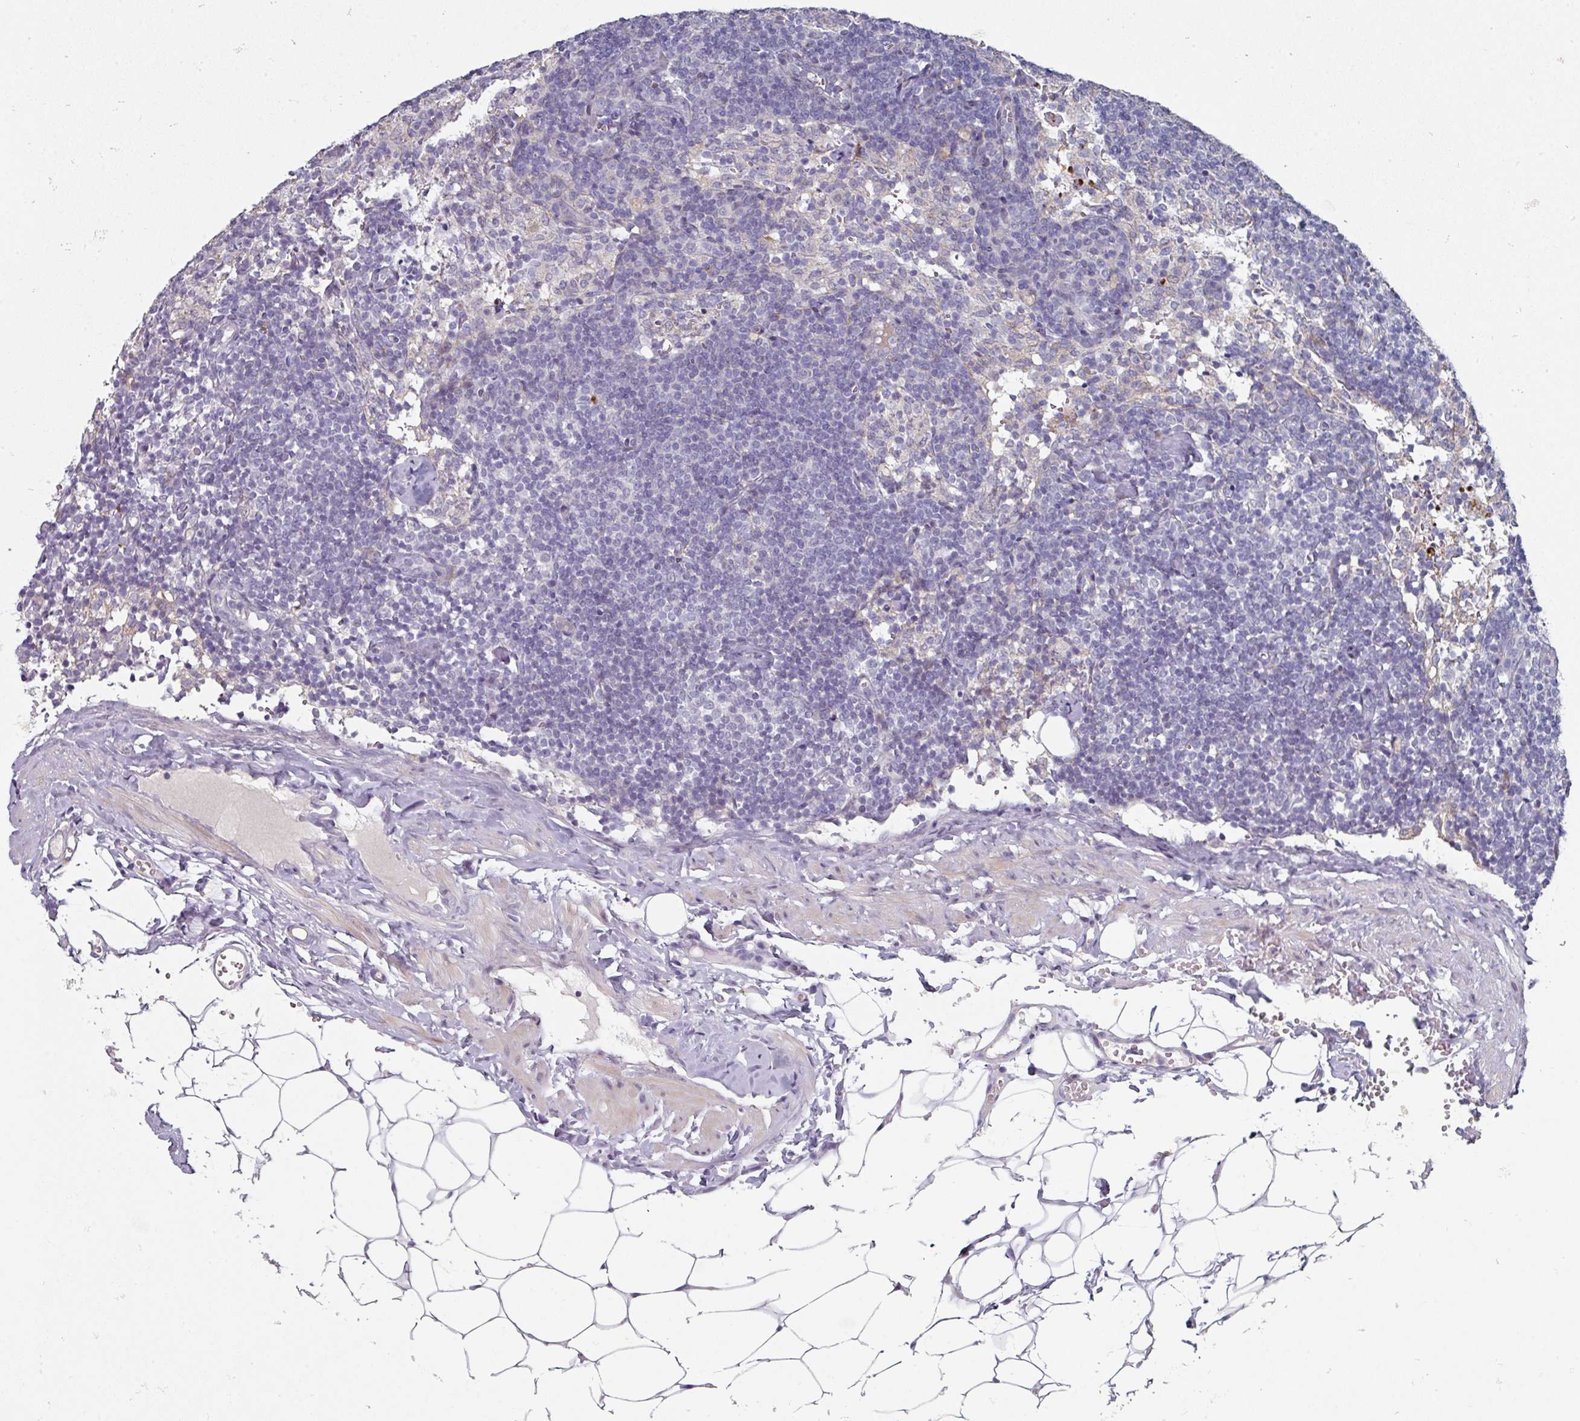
{"staining": {"intensity": "negative", "quantity": "none", "location": "none"}, "tissue": "lymph node", "cell_type": "Germinal center cells", "image_type": "normal", "snomed": [{"axis": "morphology", "description": "Normal tissue, NOS"}, {"axis": "topography", "description": "Lymph node"}], "caption": "The micrograph reveals no significant expression in germinal center cells of lymph node. (Immunohistochemistry (ihc), brightfield microscopy, high magnification).", "gene": "WSB2", "patient": {"sex": "female", "age": 52}}